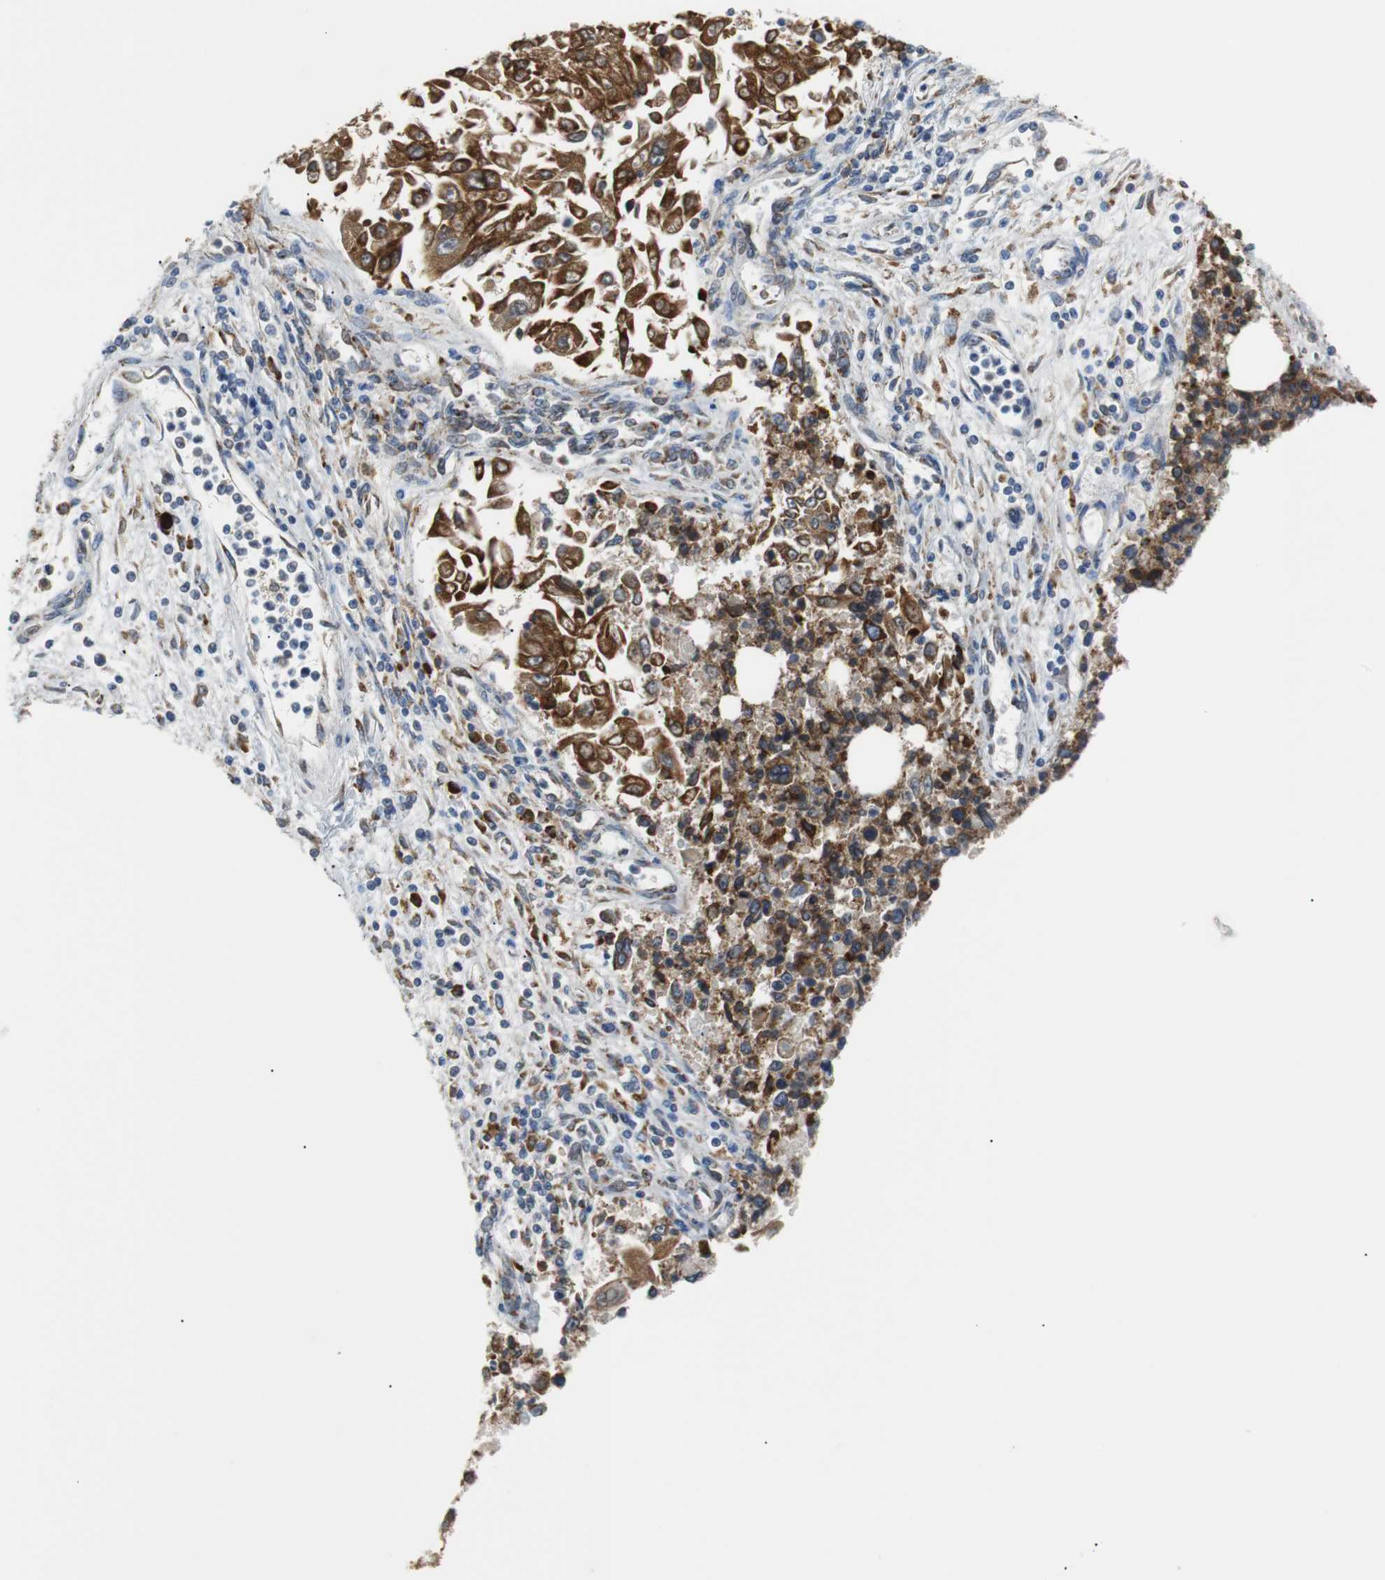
{"staining": {"intensity": "weak", "quantity": "25%-75%", "location": "cytoplasmic/membranous"}, "tissue": "lung cancer", "cell_type": "Tumor cells", "image_type": "cancer", "snomed": [{"axis": "morphology", "description": "Adenocarcinoma, NOS"}, {"axis": "topography", "description": "Lung"}], "caption": "Immunohistochemical staining of adenocarcinoma (lung) displays low levels of weak cytoplasmic/membranous protein positivity in approximately 25%-75% of tumor cells.", "gene": "PDIA4", "patient": {"sex": "male", "age": 84}}